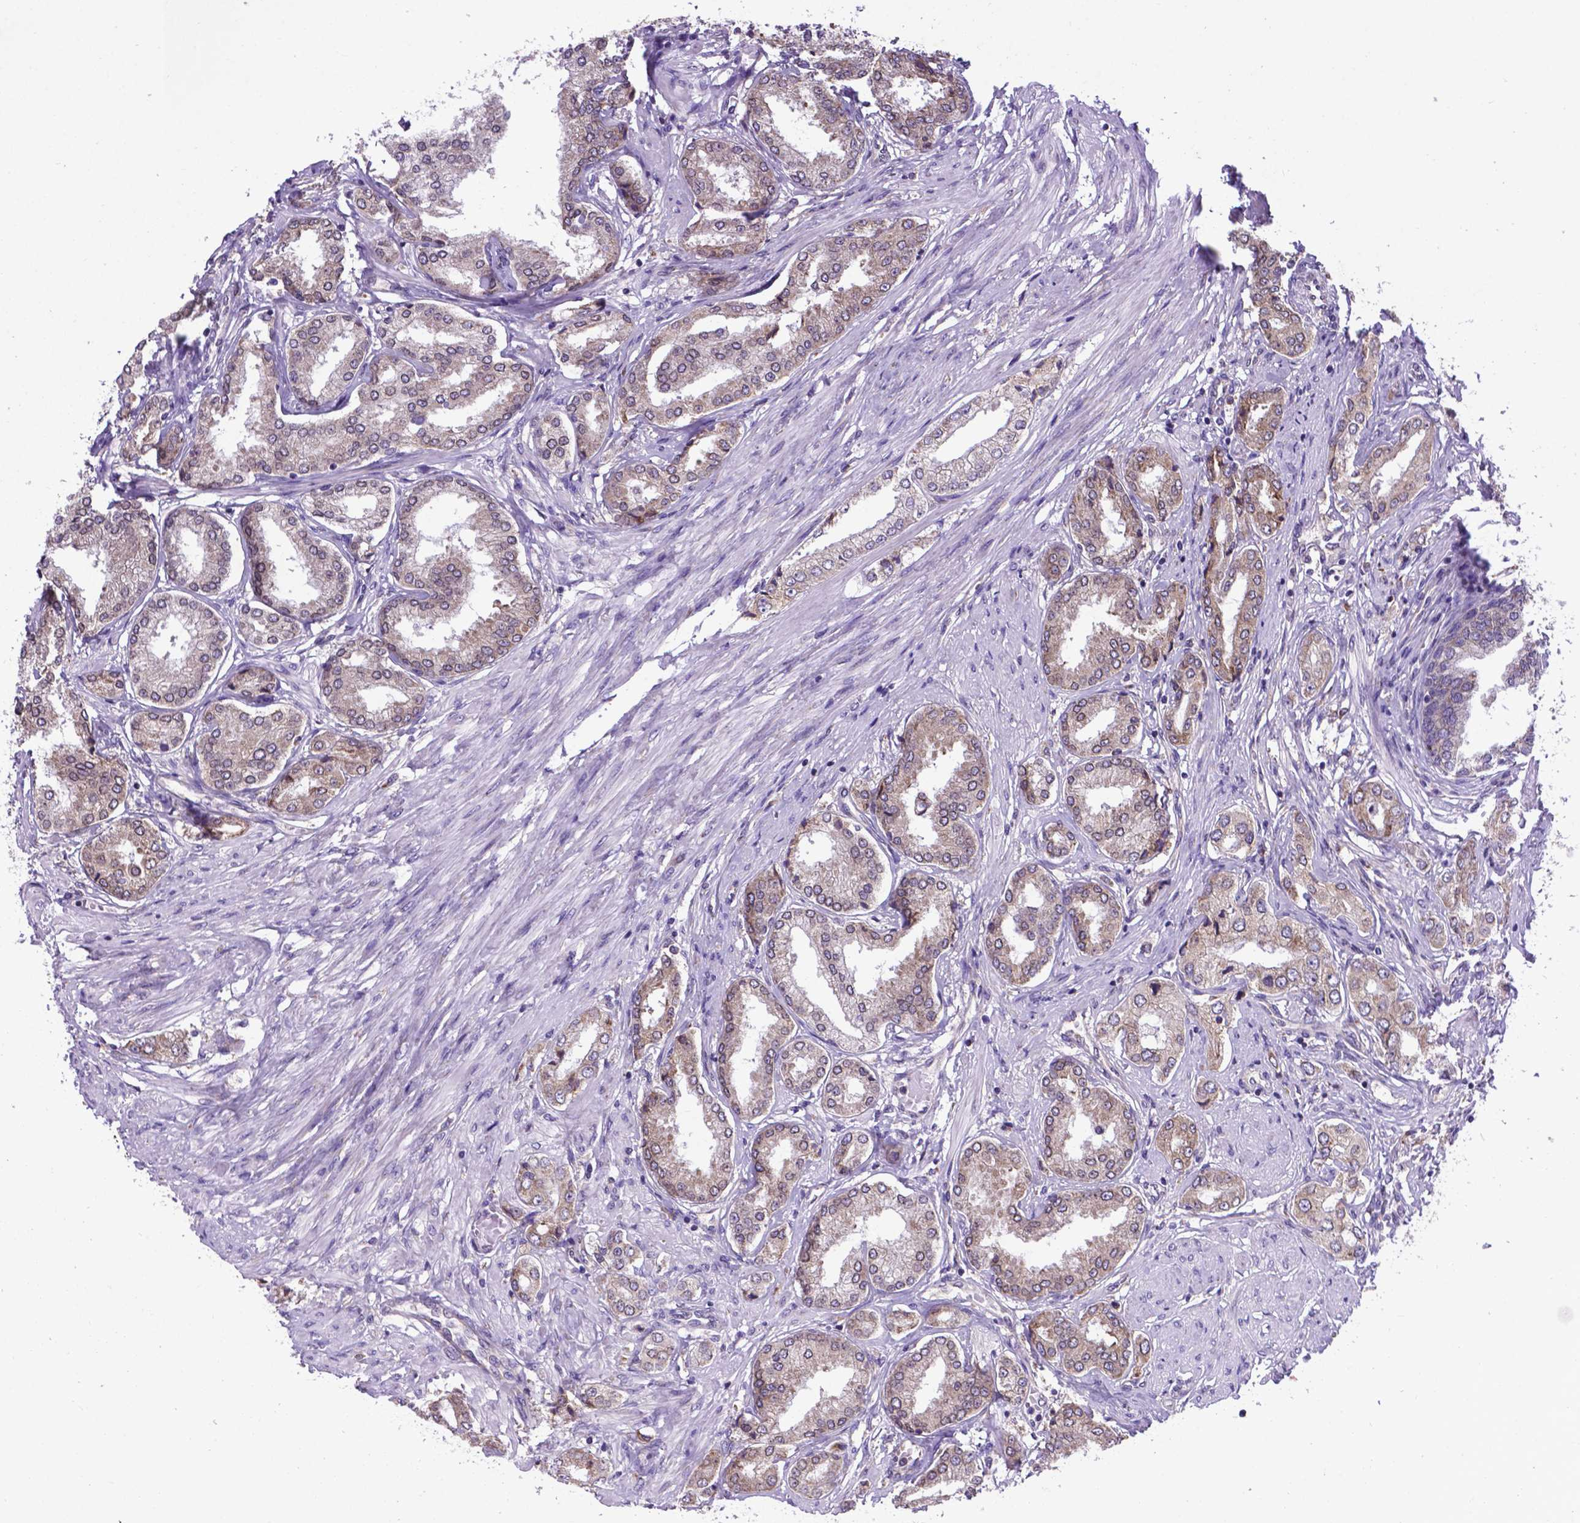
{"staining": {"intensity": "moderate", "quantity": "25%-75%", "location": "cytoplasmic/membranous"}, "tissue": "prostate cancer", "cell_type": "Tumor cells", "image_type": "cancer", "snomed": [{"axis": "morphology", "description": "Adenocarcinoma, NOS"}, {"axis": "topography", "description": "Prostate"}], "caption": "Brown immunohistochemical staining in human prostate cancer displays moderate cytoplasmic/membranous expression in about 25%-75% of tumor cells.", "gene": "WDR83OS", "patient": {"sex": "male", "age": 63}}